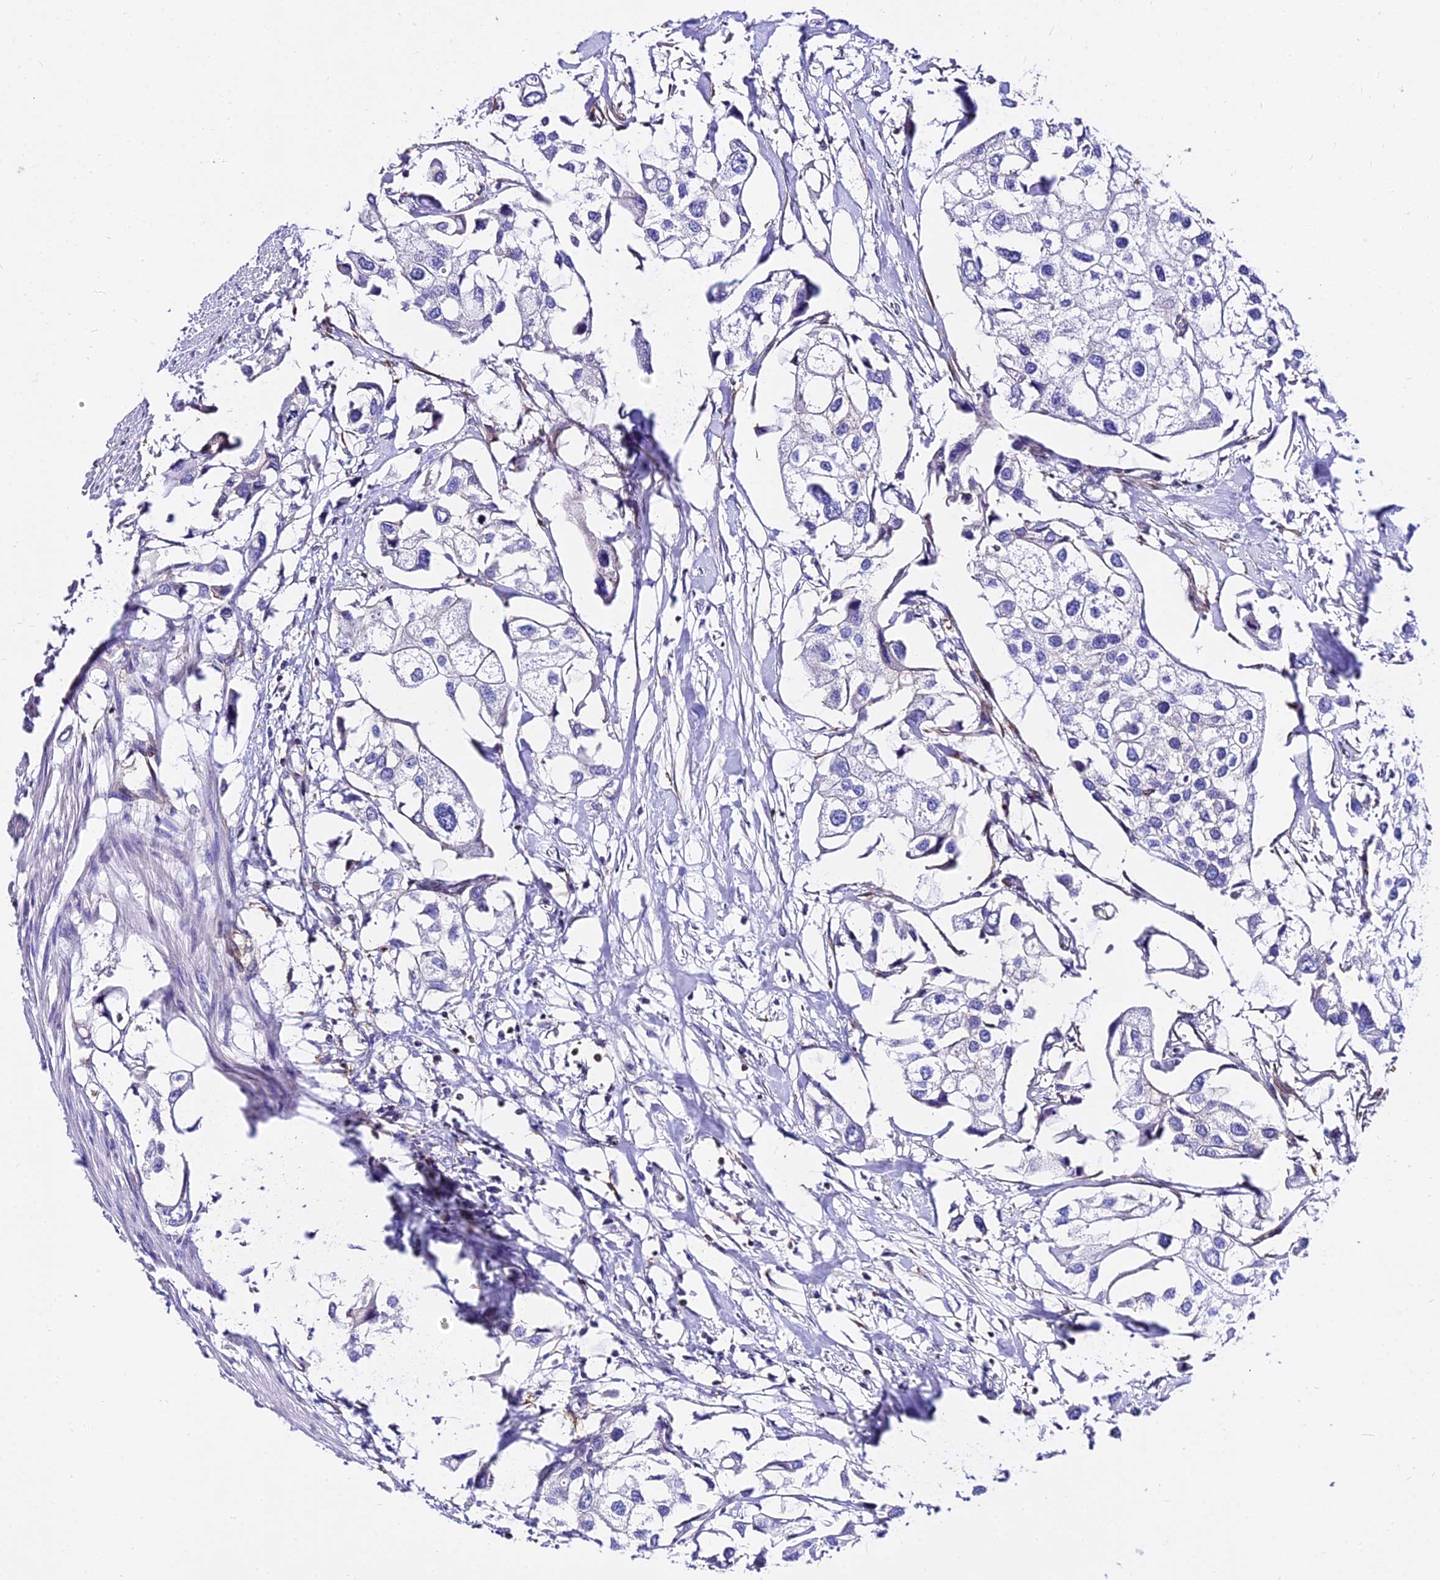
{"staining": {"intensity": "negative", "quantity": "none", "location": "none"}, "tissue": "urothelial cancer", "cell_type": "Tumor cells", "image_type": "cancer", "snomed": [{"axis": "morphology", "description": "Urothelial carcinoma, High grade"}, {"axis": "topography", "description": "Urinary bladder"}], "caption": "The image shows no significant staining in tumor cells of urothelial cancer.", "gene": "CSRP1", "patient": {"sex": "male", "age": 64}}